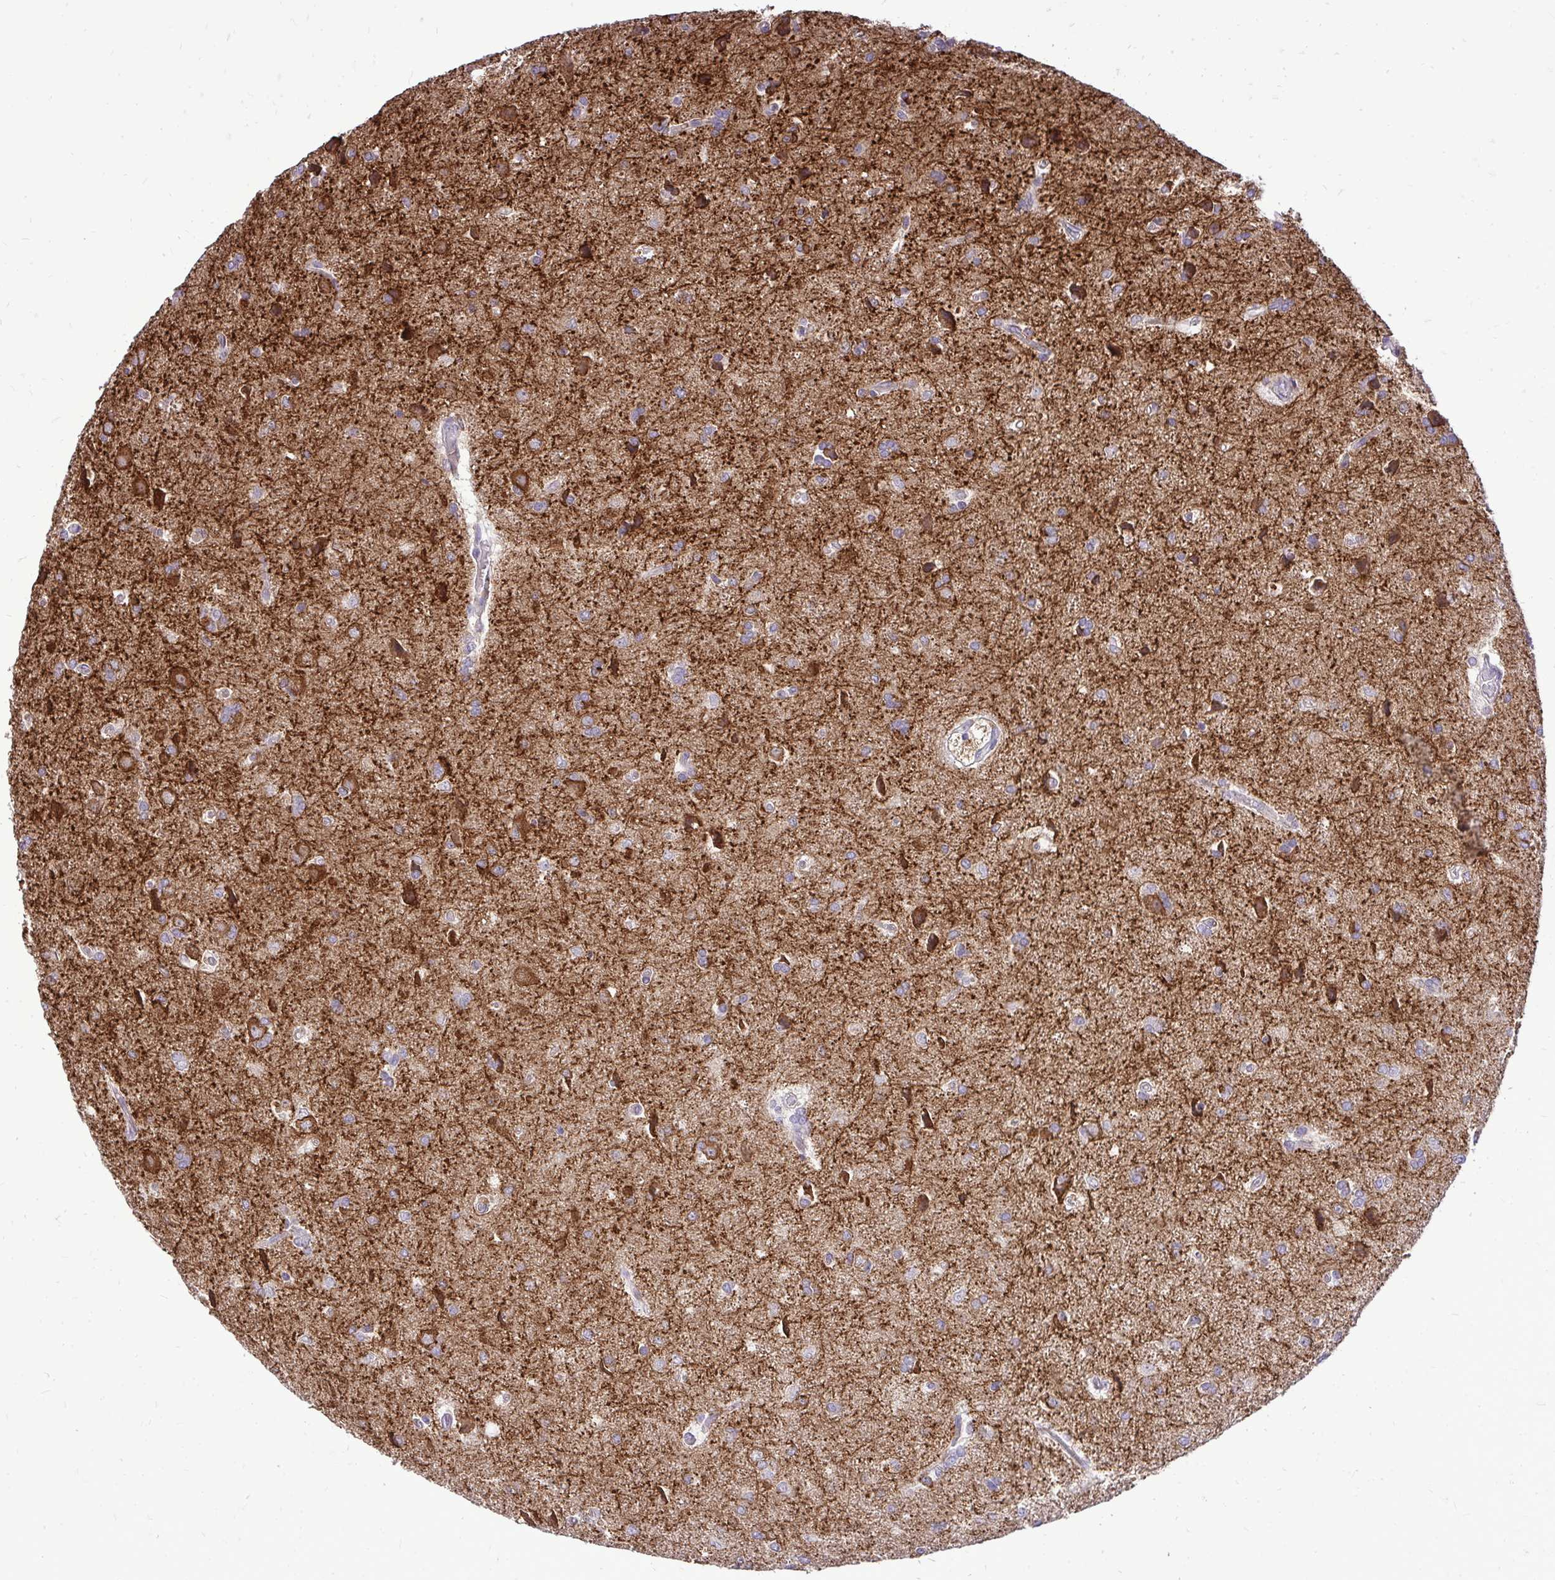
{"staining": {"intensity": "moderate", "quantity": "25%-75%", "location": "cytoplasmic/membranous"}, "tissue": "glioma", "cell_type": "Tumor cells", "image_type": "cancer", "snomed": [{"axis": "morphology", "description": "Glioma, malignant, High grade"}, {"axis": "topography", "description": "Brain"}], "caption": "Tumor cells demonstrate moderate cytoplasmic/membranous staining in approximately 25%-75% of cells in high-grade glioma (malignant).", "gene": "SPTBN2", "patient": {"sex": "male", "age": 68}}